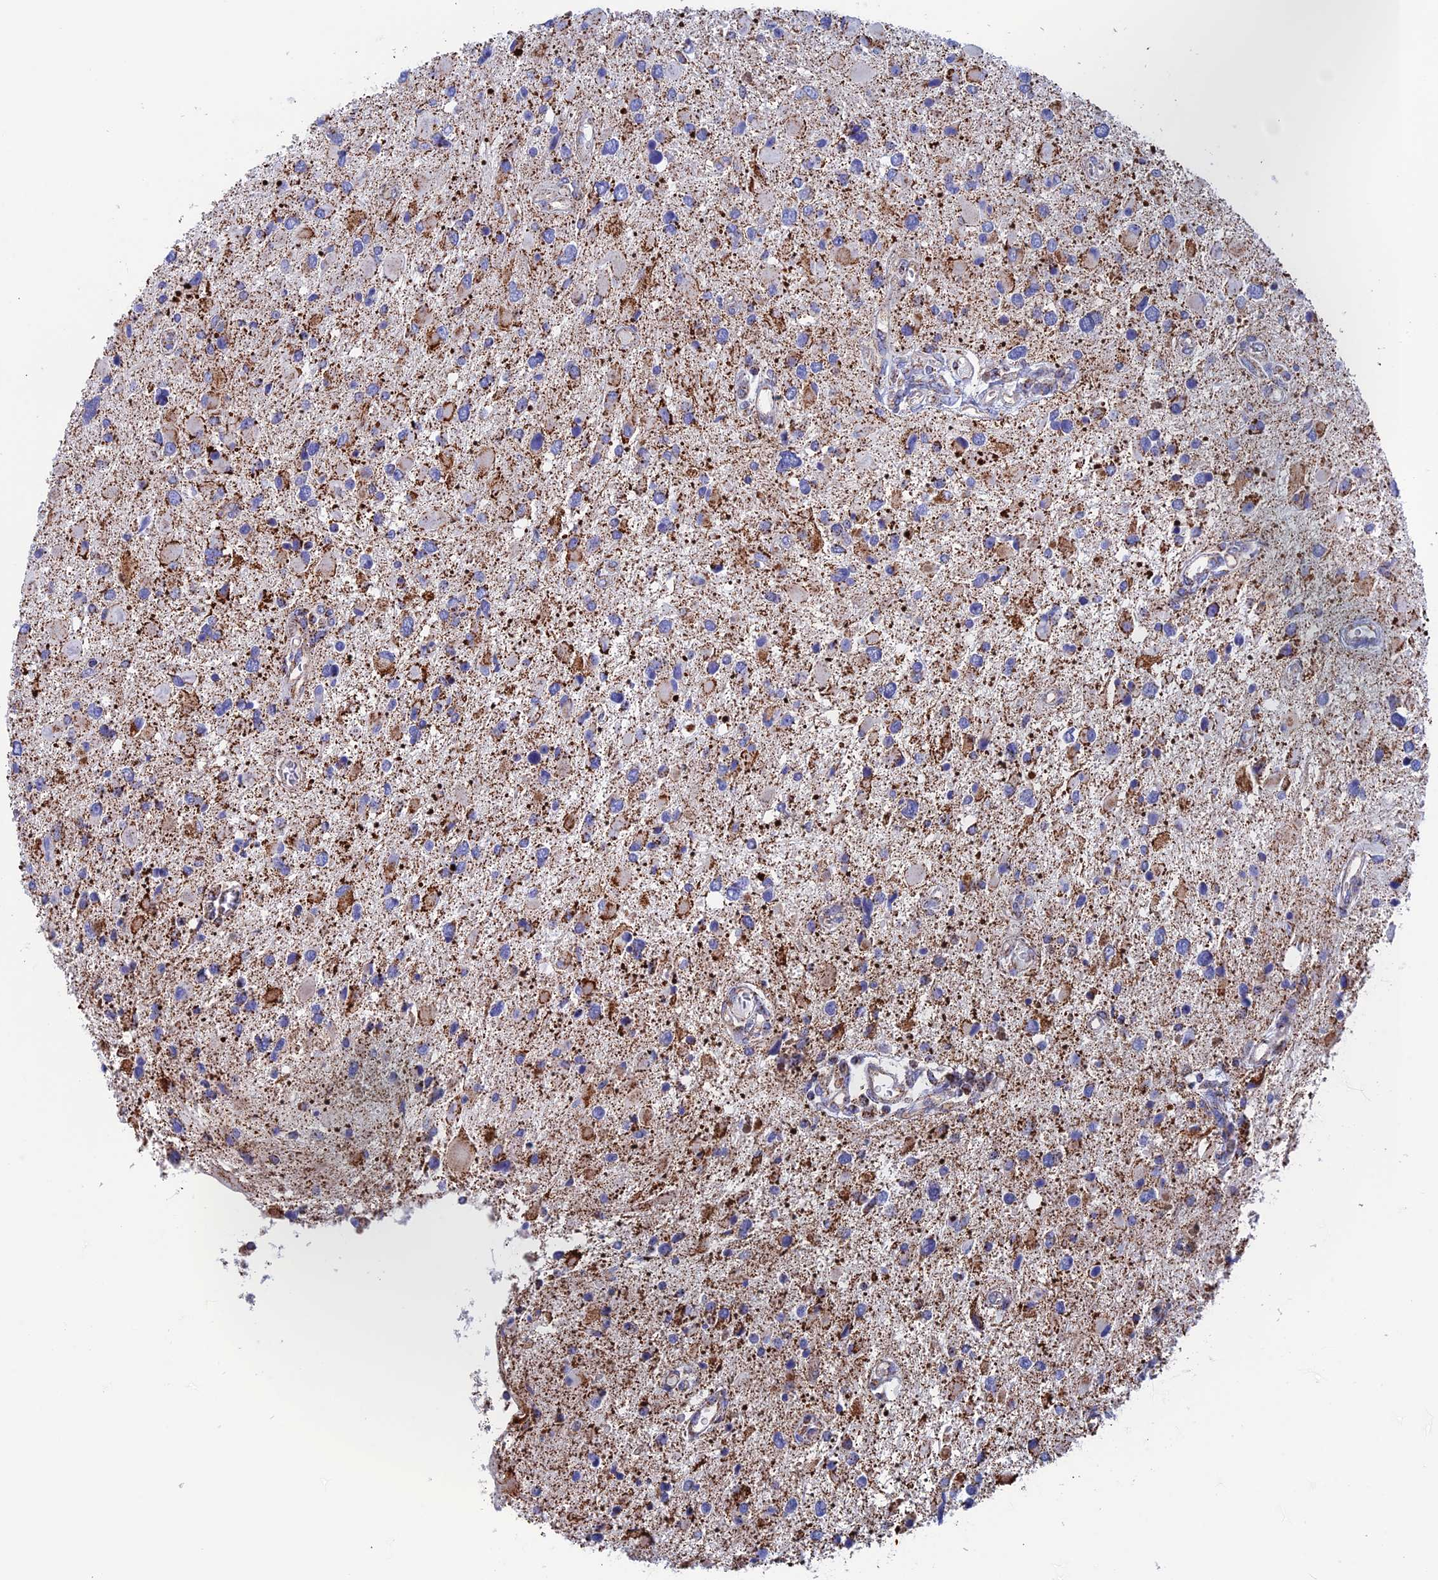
{"staining": {"intensity": "strong", "quantity": "25%-75%", "location": "cytoplasmic/membranous"}, "tissue": "glioma", "cell_type": "Tumor cells", "image_type": "cancer", "snomed": [{"axis": "morphology", "description": "Glioma, malignant, High grade"}, {"axis": "topography", "description": "Brain"}], "caption": "The histopathology image exhibits a brown stain indicating the presence of a protein in the cytoplasmic/membranous of tumor cells in high-grade glioma (malignant). Ihc stains the protein in brown and the nuclei are stained blue.", "gene": "WDR83", "patient": {"sex": "male", "age": 53}}